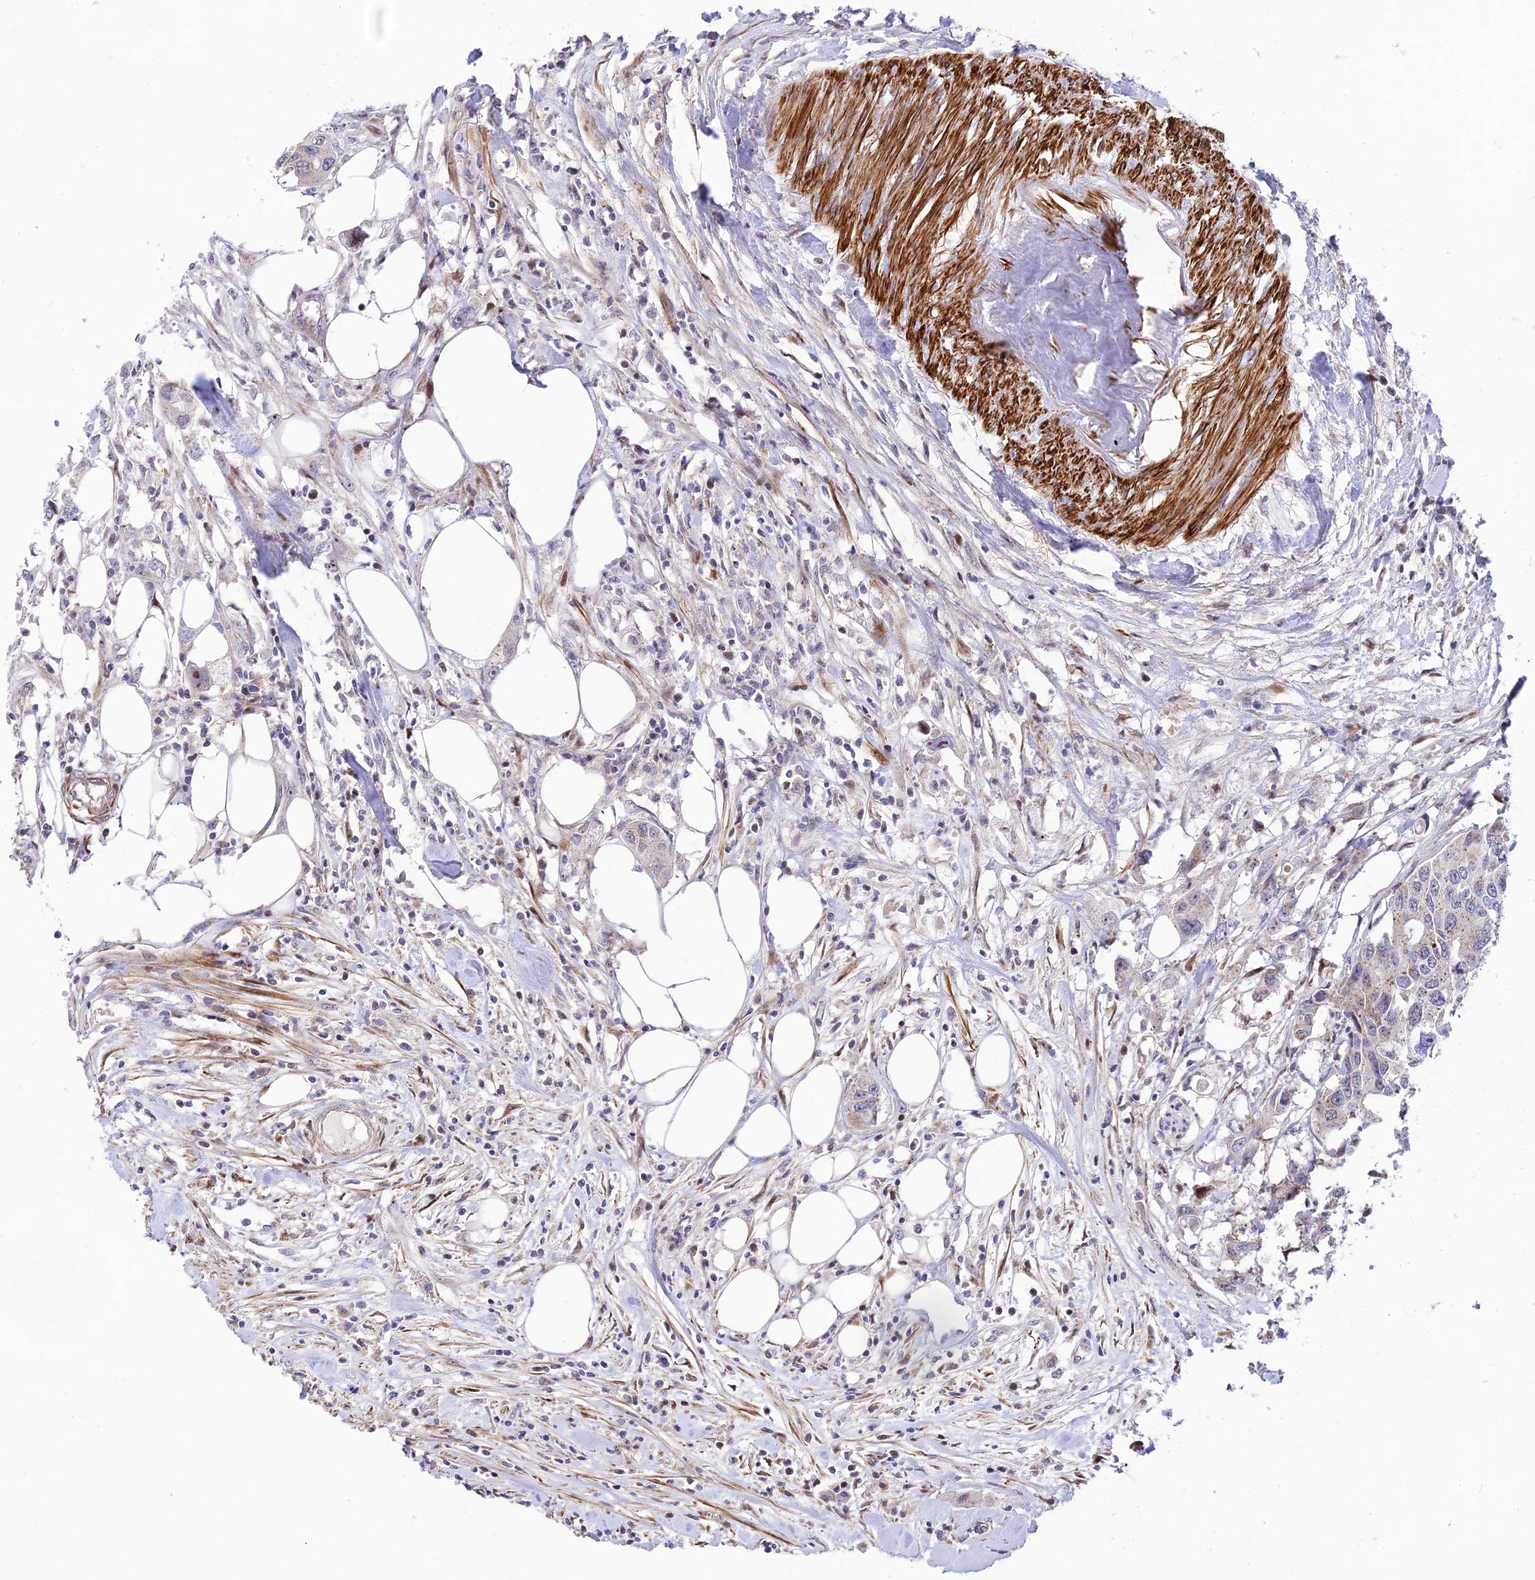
{"staining": {"intensity": "weak", "quantity": "<25%", "location": "cytoplasmic/membranous"}, "tissue": "colorectal cancer", "cell_type": "Tumor cells", "image_type": "cancer", "snomed": [{"axis": "morphology", "description": "Adenocarcinoma, NOS"}, {"axis": "topography", "description": "Colon"}], "caption": "Colorectal cancer (adenocarcinoma) was stained to show a protein in brown. There is no significant positivity in tumor cells. (DAB (3,3'-diaminobenzidine) IHC, high magnification).", "gene": "KBTBD7", "patient": {"sex": "male", "age": 77}}